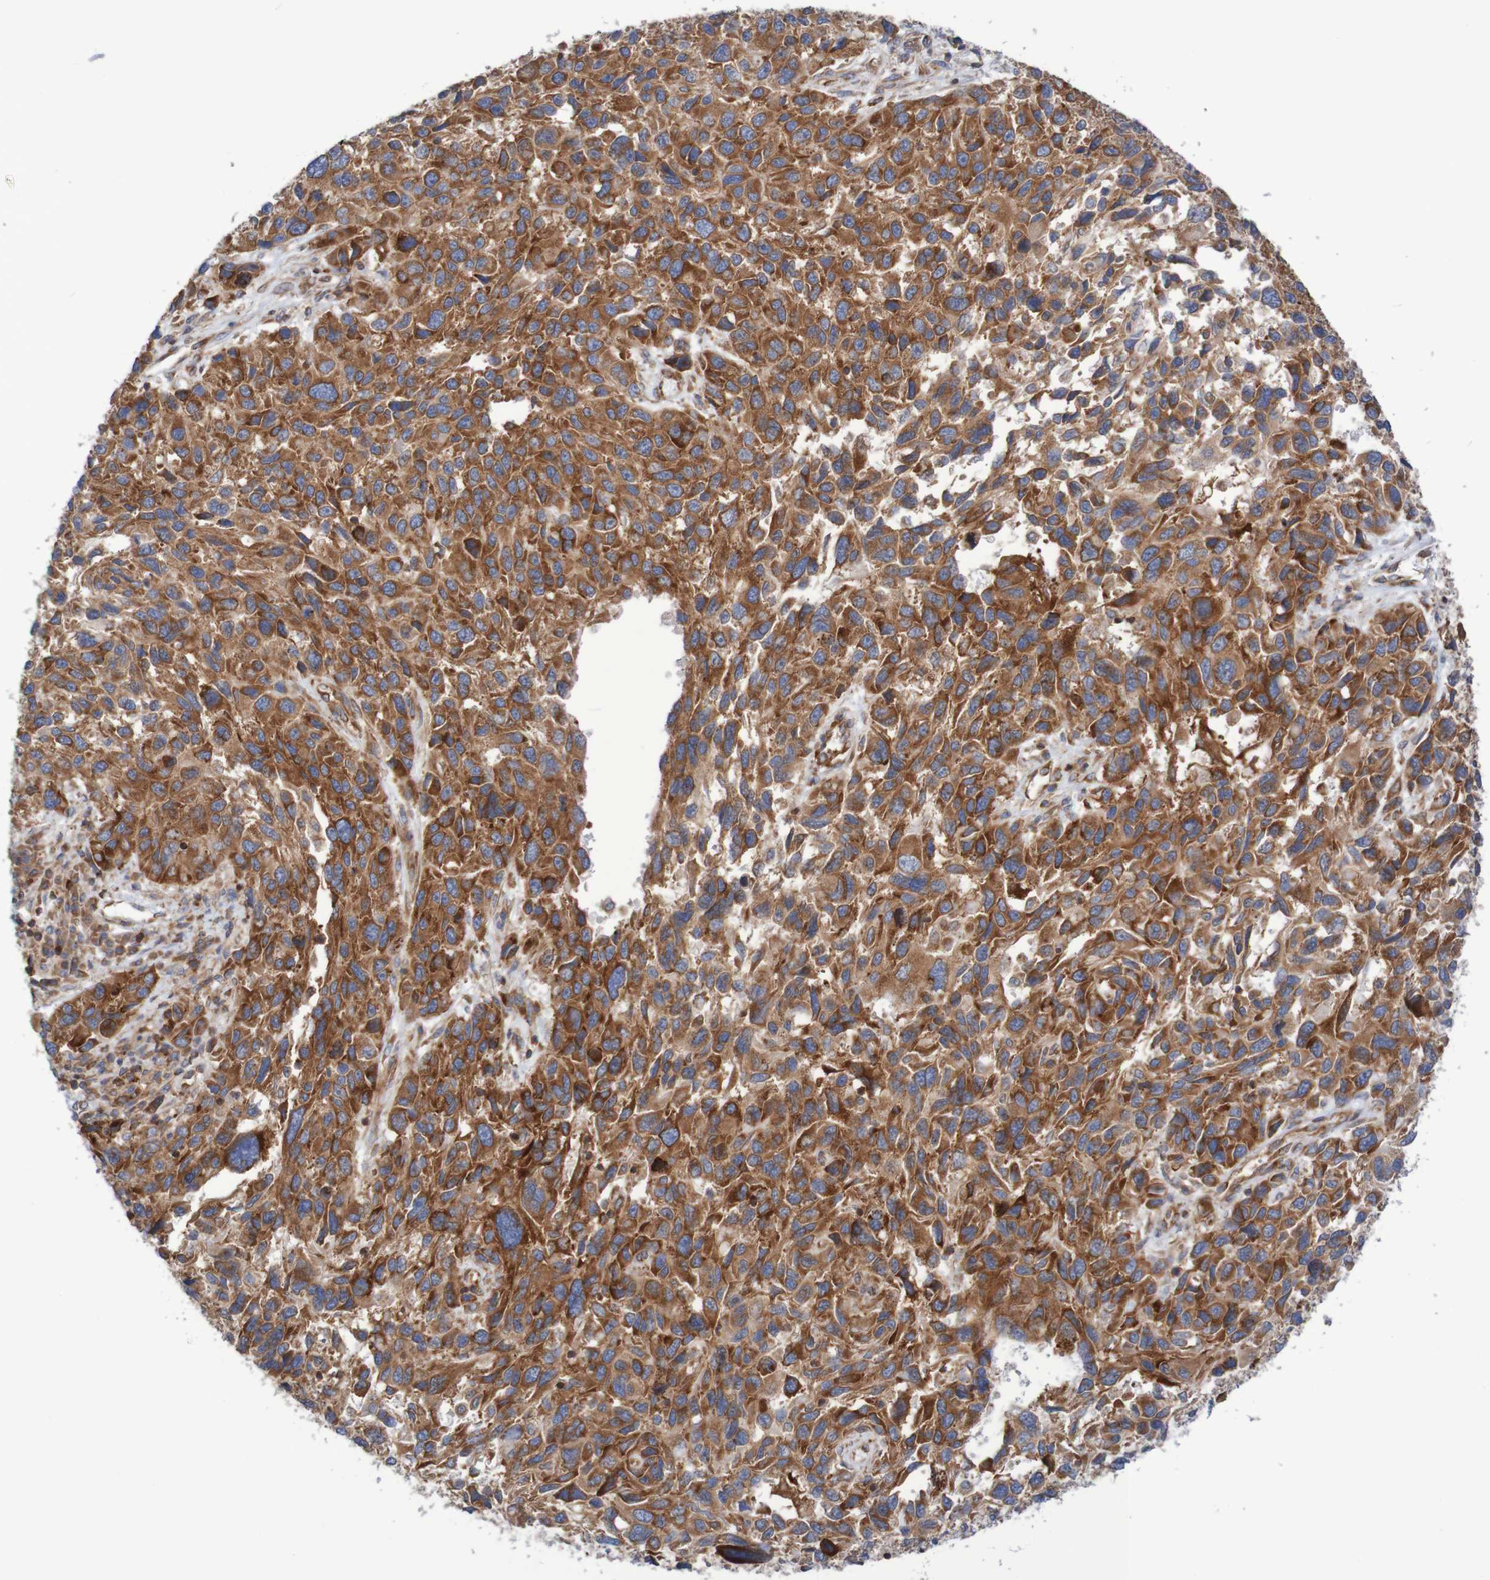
{"staining": {"intensity": "strong", "quantity": ">75%", "location": "cytoplasmic/membranous"}, "tissue": "melanoma", "cell_type": "Tumor cells", "image_type": "cancer", "snomed": [{"axis": "morphology", "description": "Malignant melanoma, NOS"}, {"axis": "topography", "description": "Skin"}], "caption": "Malignant melanoma was stained to show a protein in brown. There is high levels of strong cytoplasmic/membranous positivity in about >75% of tumor cells. (Stains: DAB (3,3'-diaminobenzidine) in brown, nuclei in blue, Microscopy: brightfield microscopy at high magnification).", "gene": "FXR2", "patient": {"sex": "male", "age": 53}}